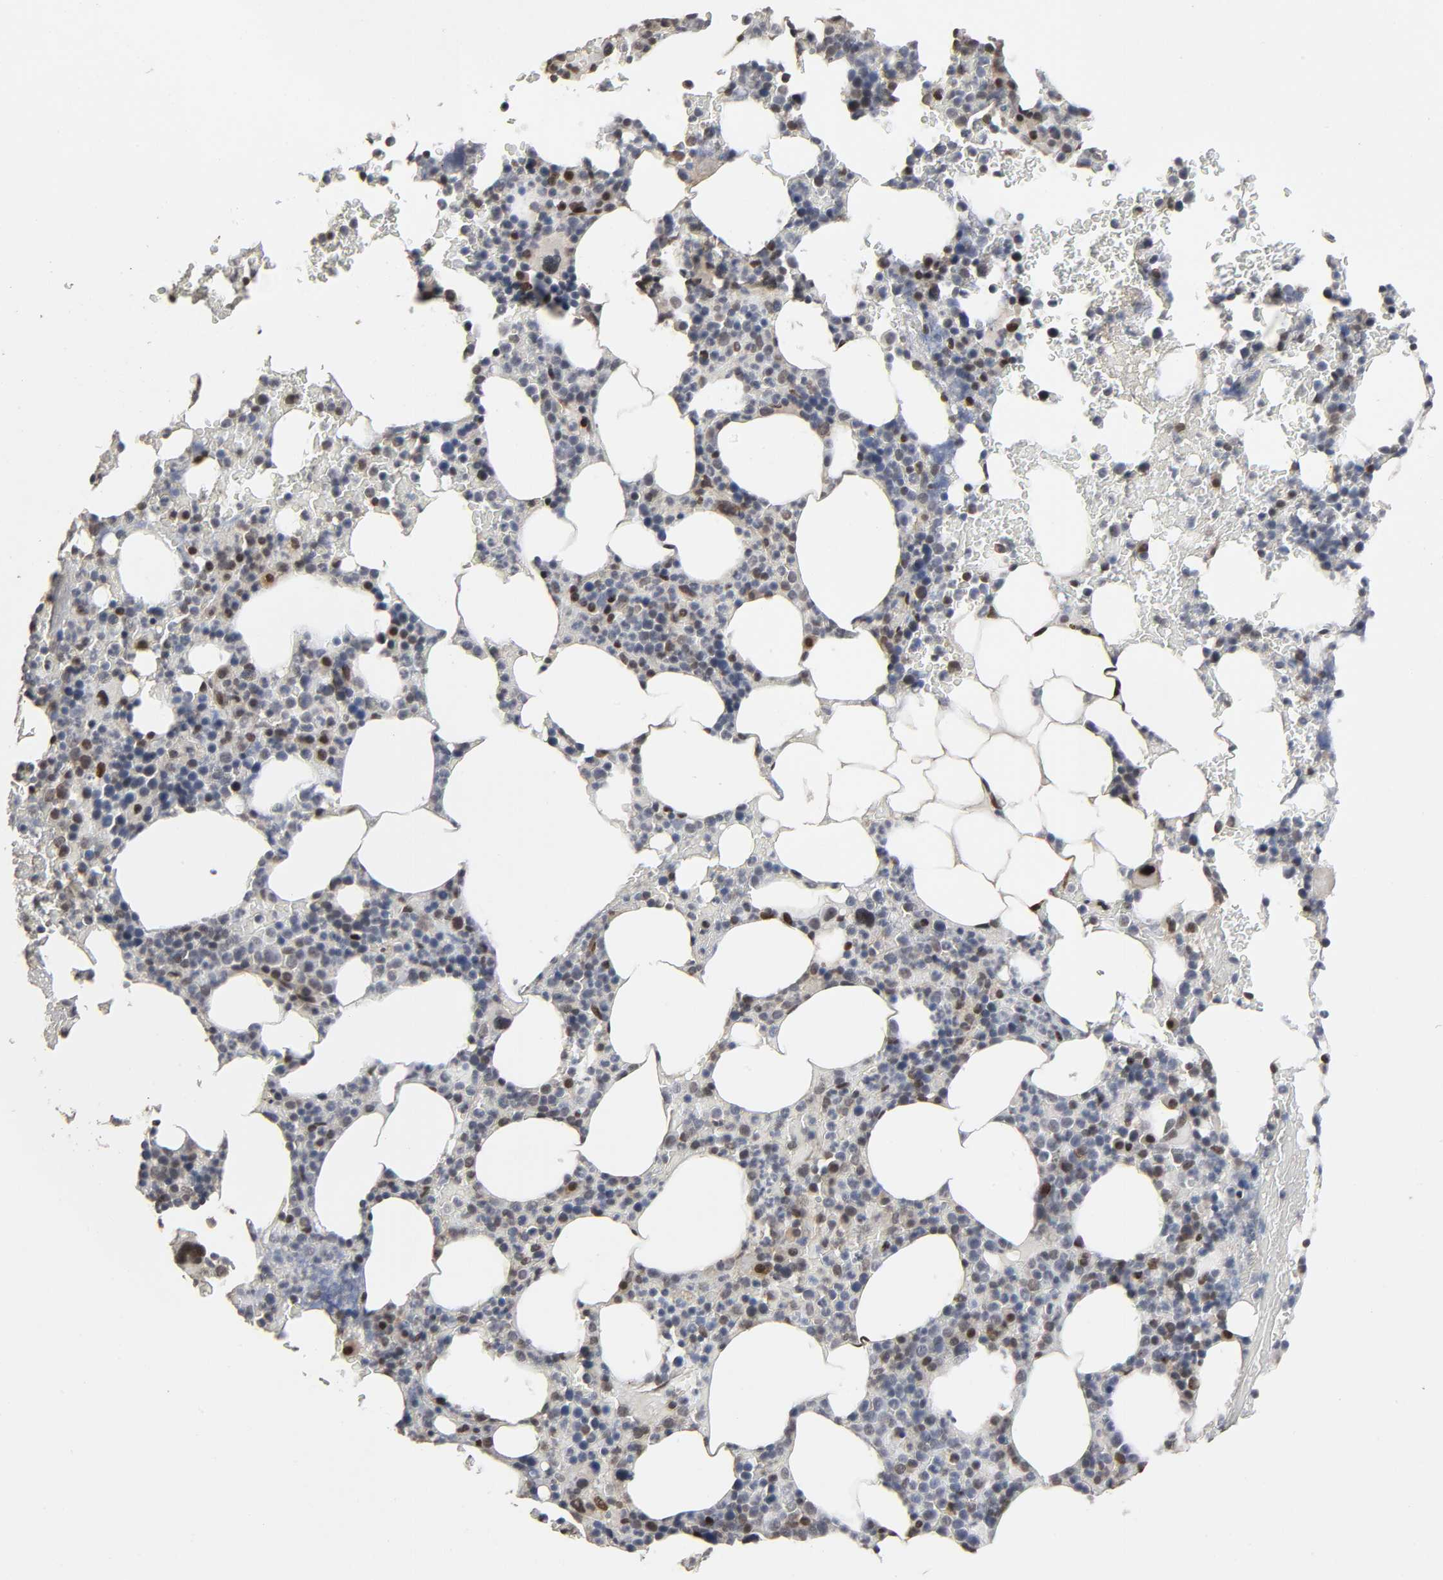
{"staining": {"intensity": "moderate", "quantity": "25%-75%", "location": "nuclear"}, "tissue": "bone marrow", "cell_type": "Hematopoietic cells", "image_type": "normal", "snomed": [{"axis": "morphology", "description": "Normal tissue, NOS"}, {"axis": "topography", "description": "Bone marrow"}], "caption": "This is a histology image of IHC staining of normal bone marrow, which shows moderate expression in the nuclear of hematopoietic cells.", "gene": "AHNAK2", "patient": {"sex": "female", "age": 66}}